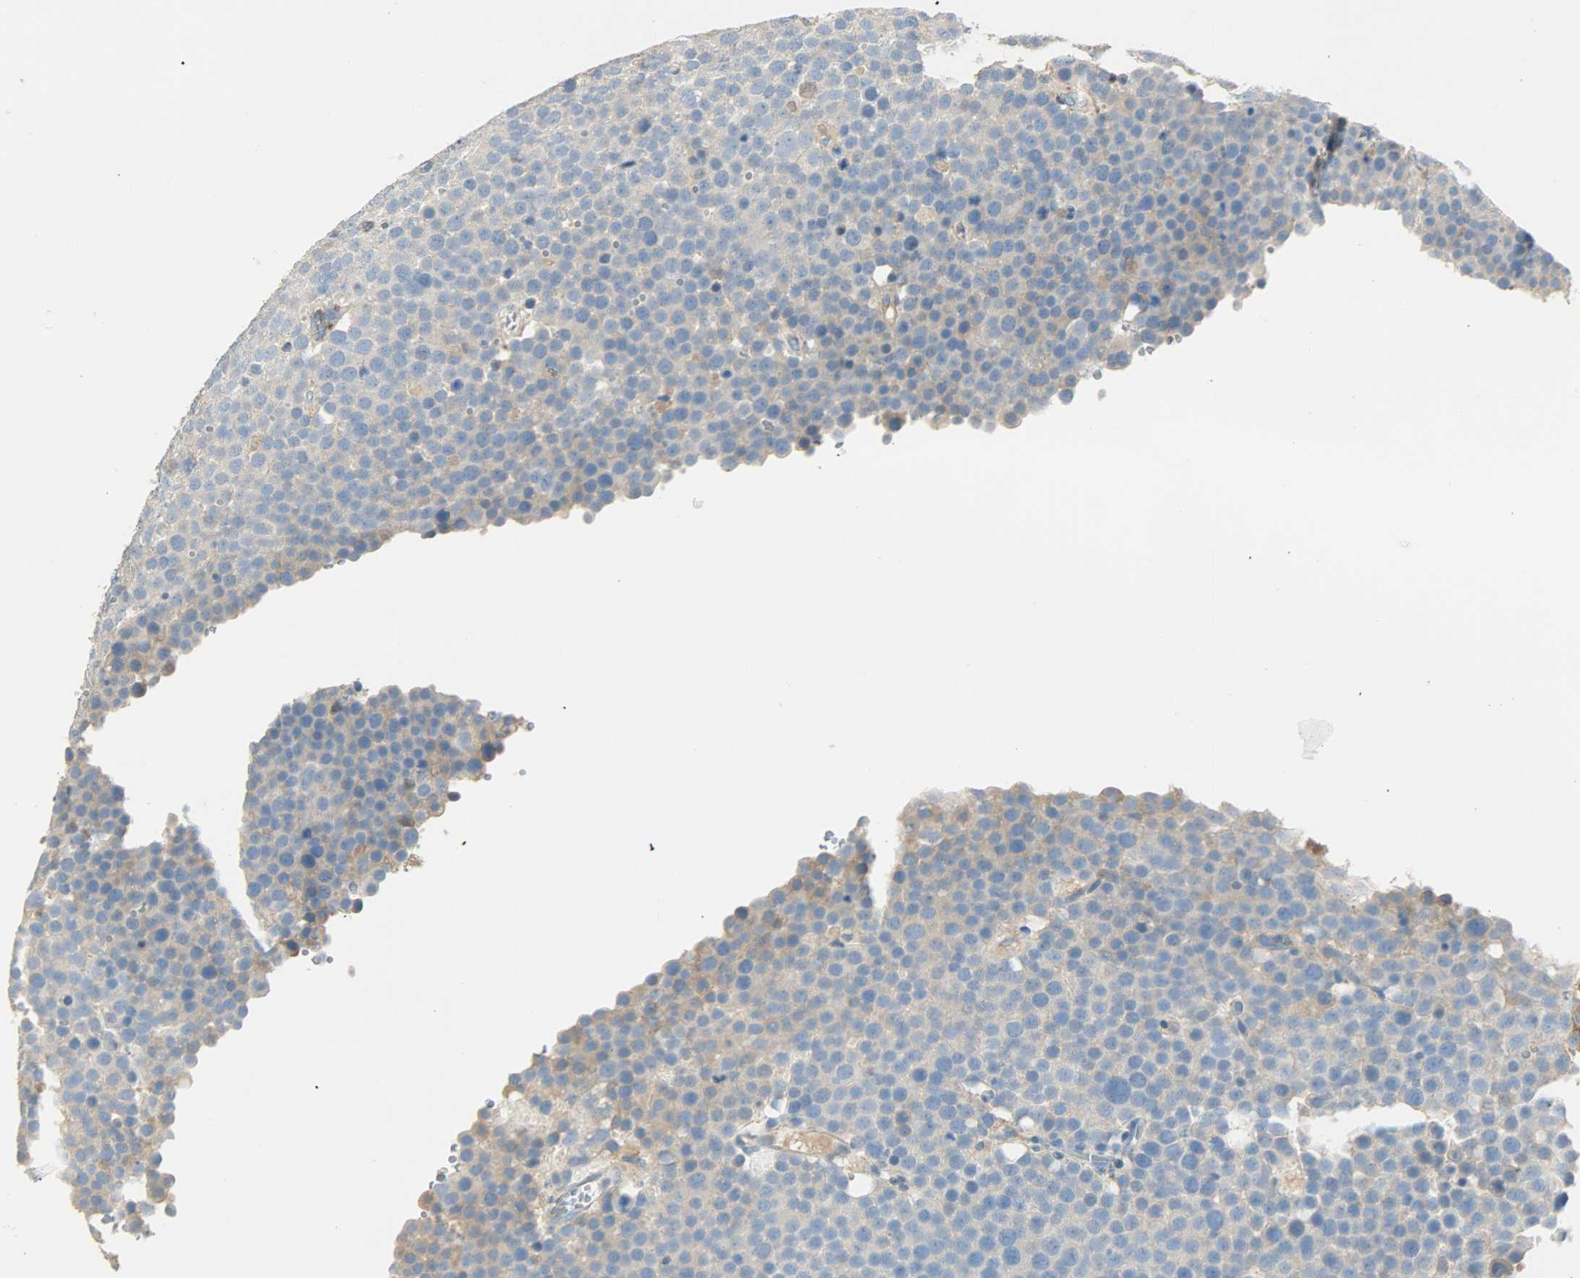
{"staining": {"intensity": "weak", "quantity": "25%-75%", "location": "cytoplasmic/membranous"}, "tissue": "testis cancer", "cell_type": "Tumor cells", "image_type": "cancer", "snomed": [{"axis": "morphology", "description": "Seminoma, NOS"}, {"axis": "topography", "description": "Testis"}], "caption": "There is low levels of weak cytoplasmic/membranous staining in tumor cells of seminoma (testis), as demonstrated by immunohistochemical staining (brown color).", "gene": "NNT", "patient": {"sex": "male", "age": 71}}